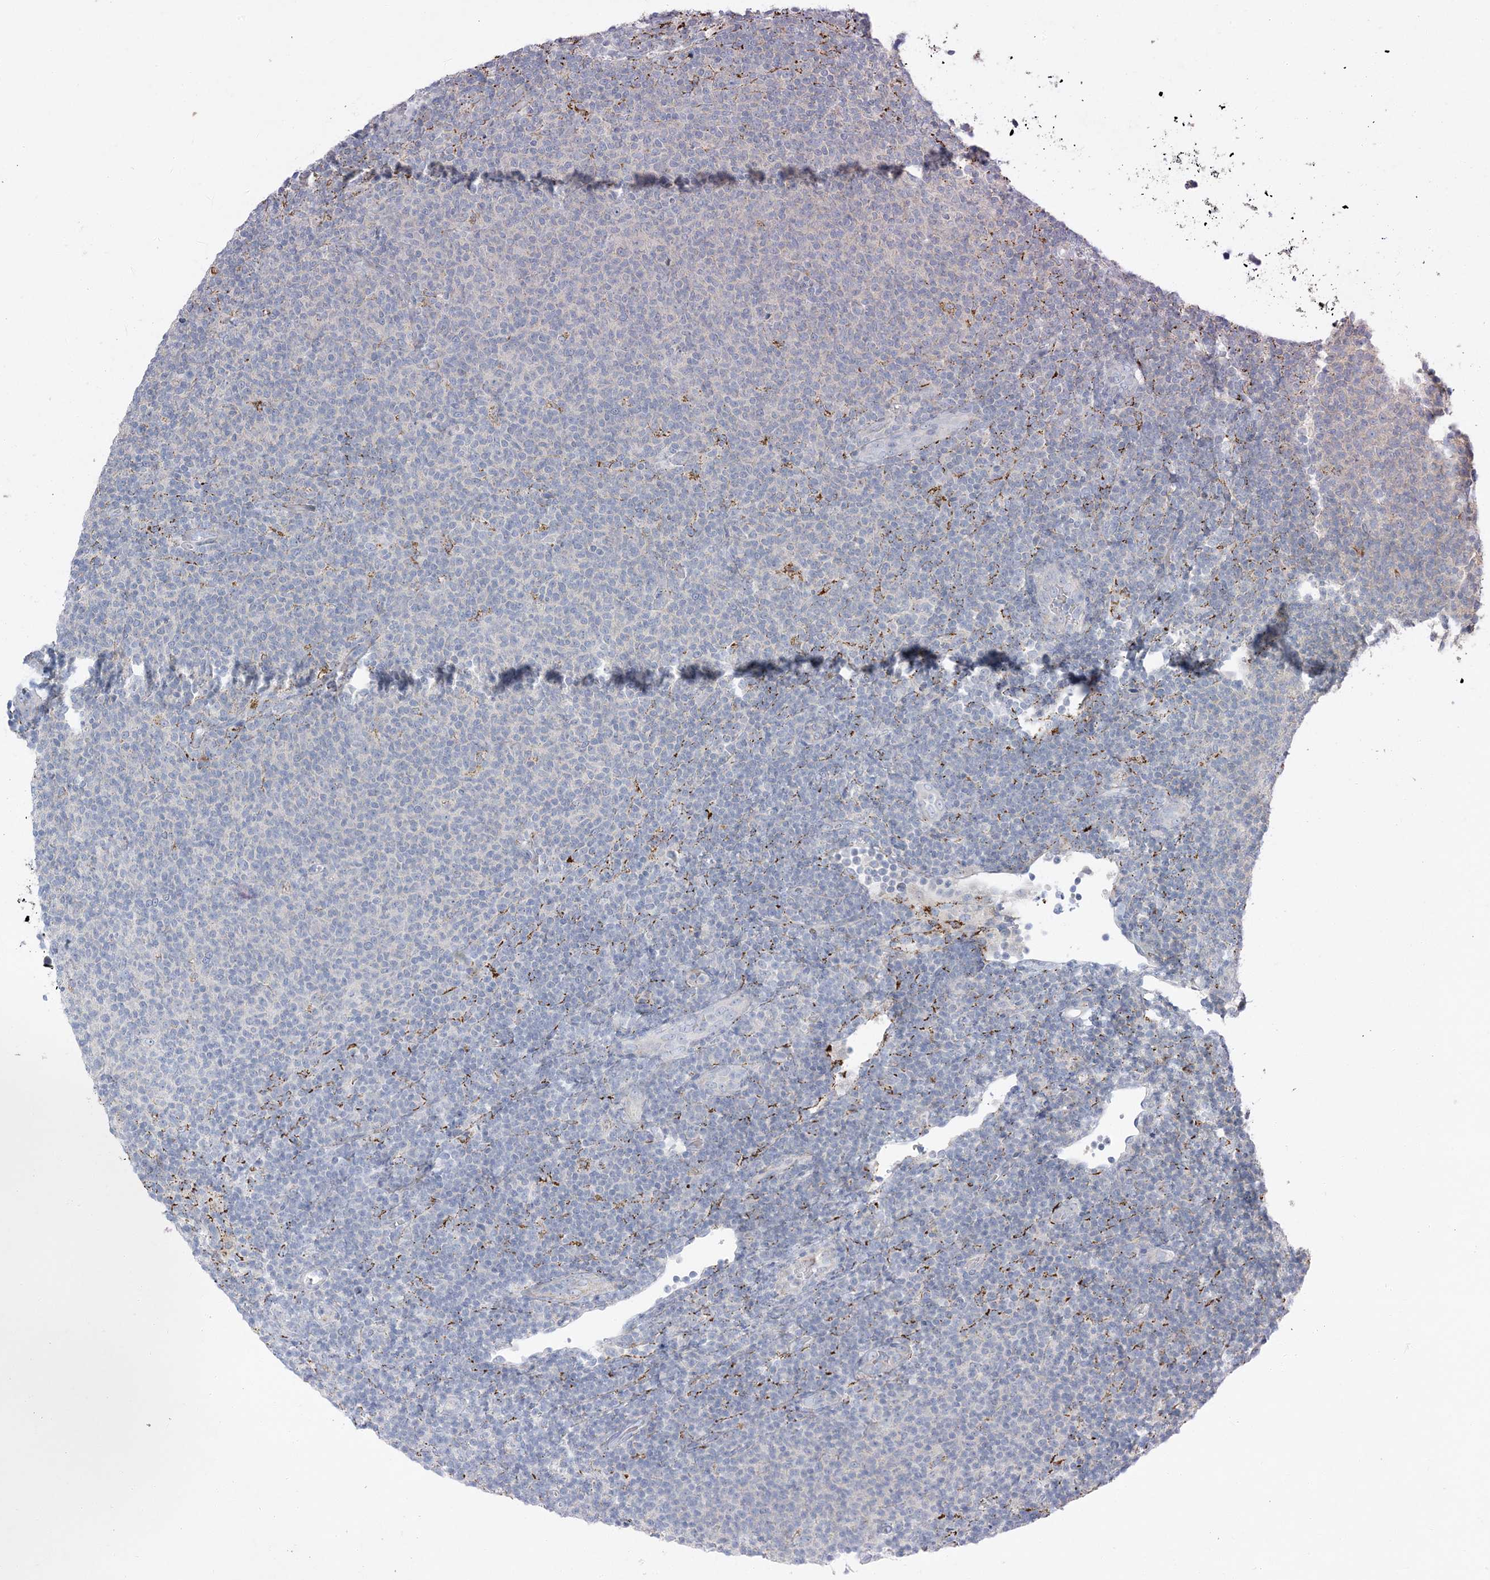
{"staining": {"intensity": "negative", "quantity": "none", "location": "none"}, "tissue": "lymphoma", "cell_type": "Tumor cells", "image_type": "cancer", "snomed": [{"axis": "morphology", "description": "Malignant lymphoma, non-Hodgkin's type, Low grade"}, {"axis": "topography", "description": "Lymph node"}], "caption": "IHC micrograph of lymphoma stained for a protein (brown), which shows no staining in tumor cells.", "gene": "LTN1", "patient": {"sex": "male", "age": 66}}